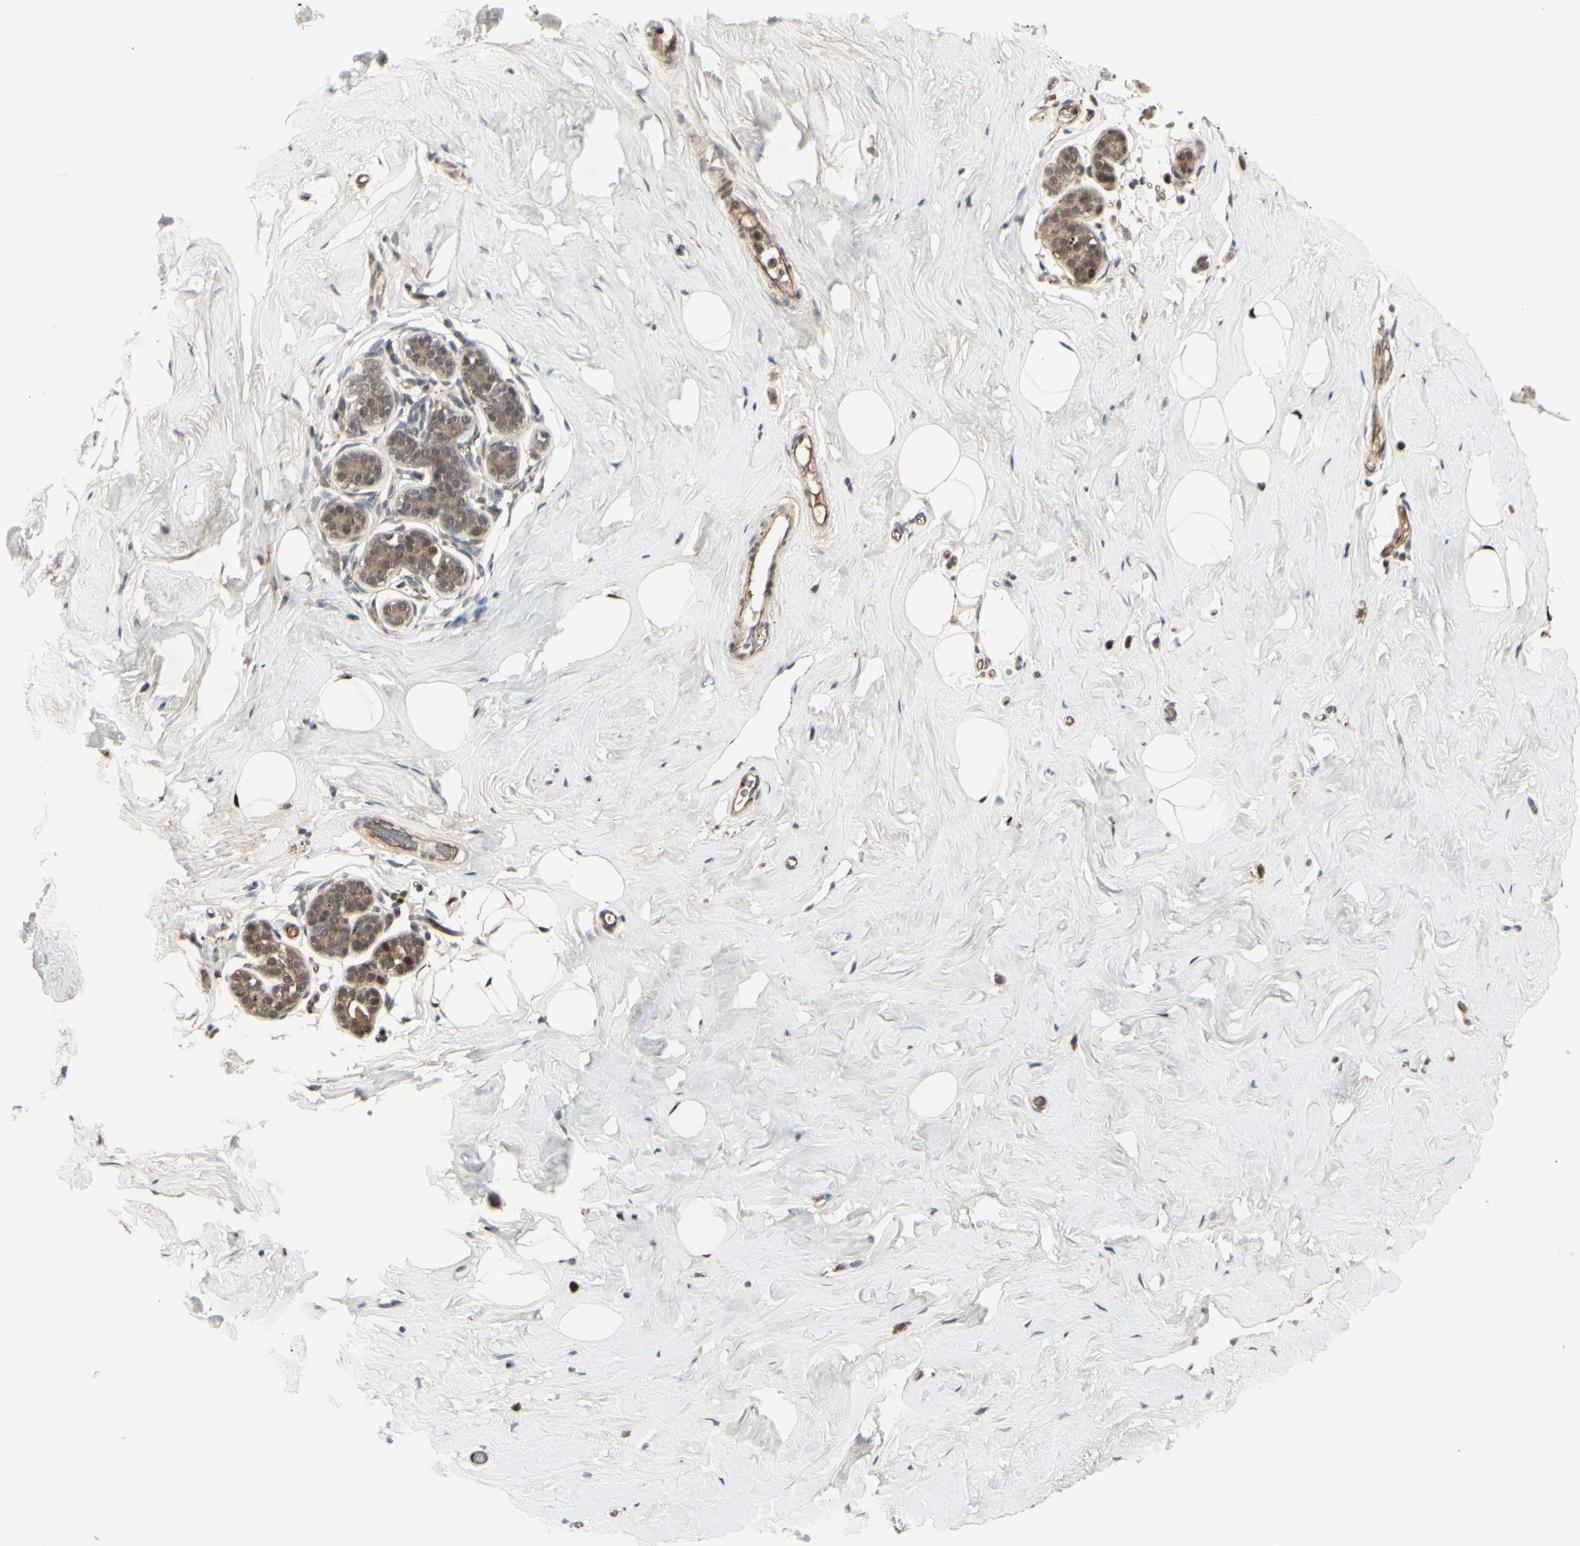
{"staining": {"intensity": "moderate", "quantity": "<25%", "location": "cytoplasmic/membranous"}, "tissue": "breast", "cell_type": "Adipocytes", "image_type": "normal", "snomed": [{"axis": "morphology", "description": "Normal tissue, NOS"}, {"axis": "topography", "description": "Breast"}], "caption": "Immunohistochemistry (IHC) (DAB) staining of benign human breast shows moderate cytoplasmic/membranous protein staining in about <25% of adipocytes. (DAB (3,3'-diaminobenzidine) IHC with brightfield microscopy, high magnification).", "gene": "MLF2", "patient": {"sex": "female", "age": 75}}